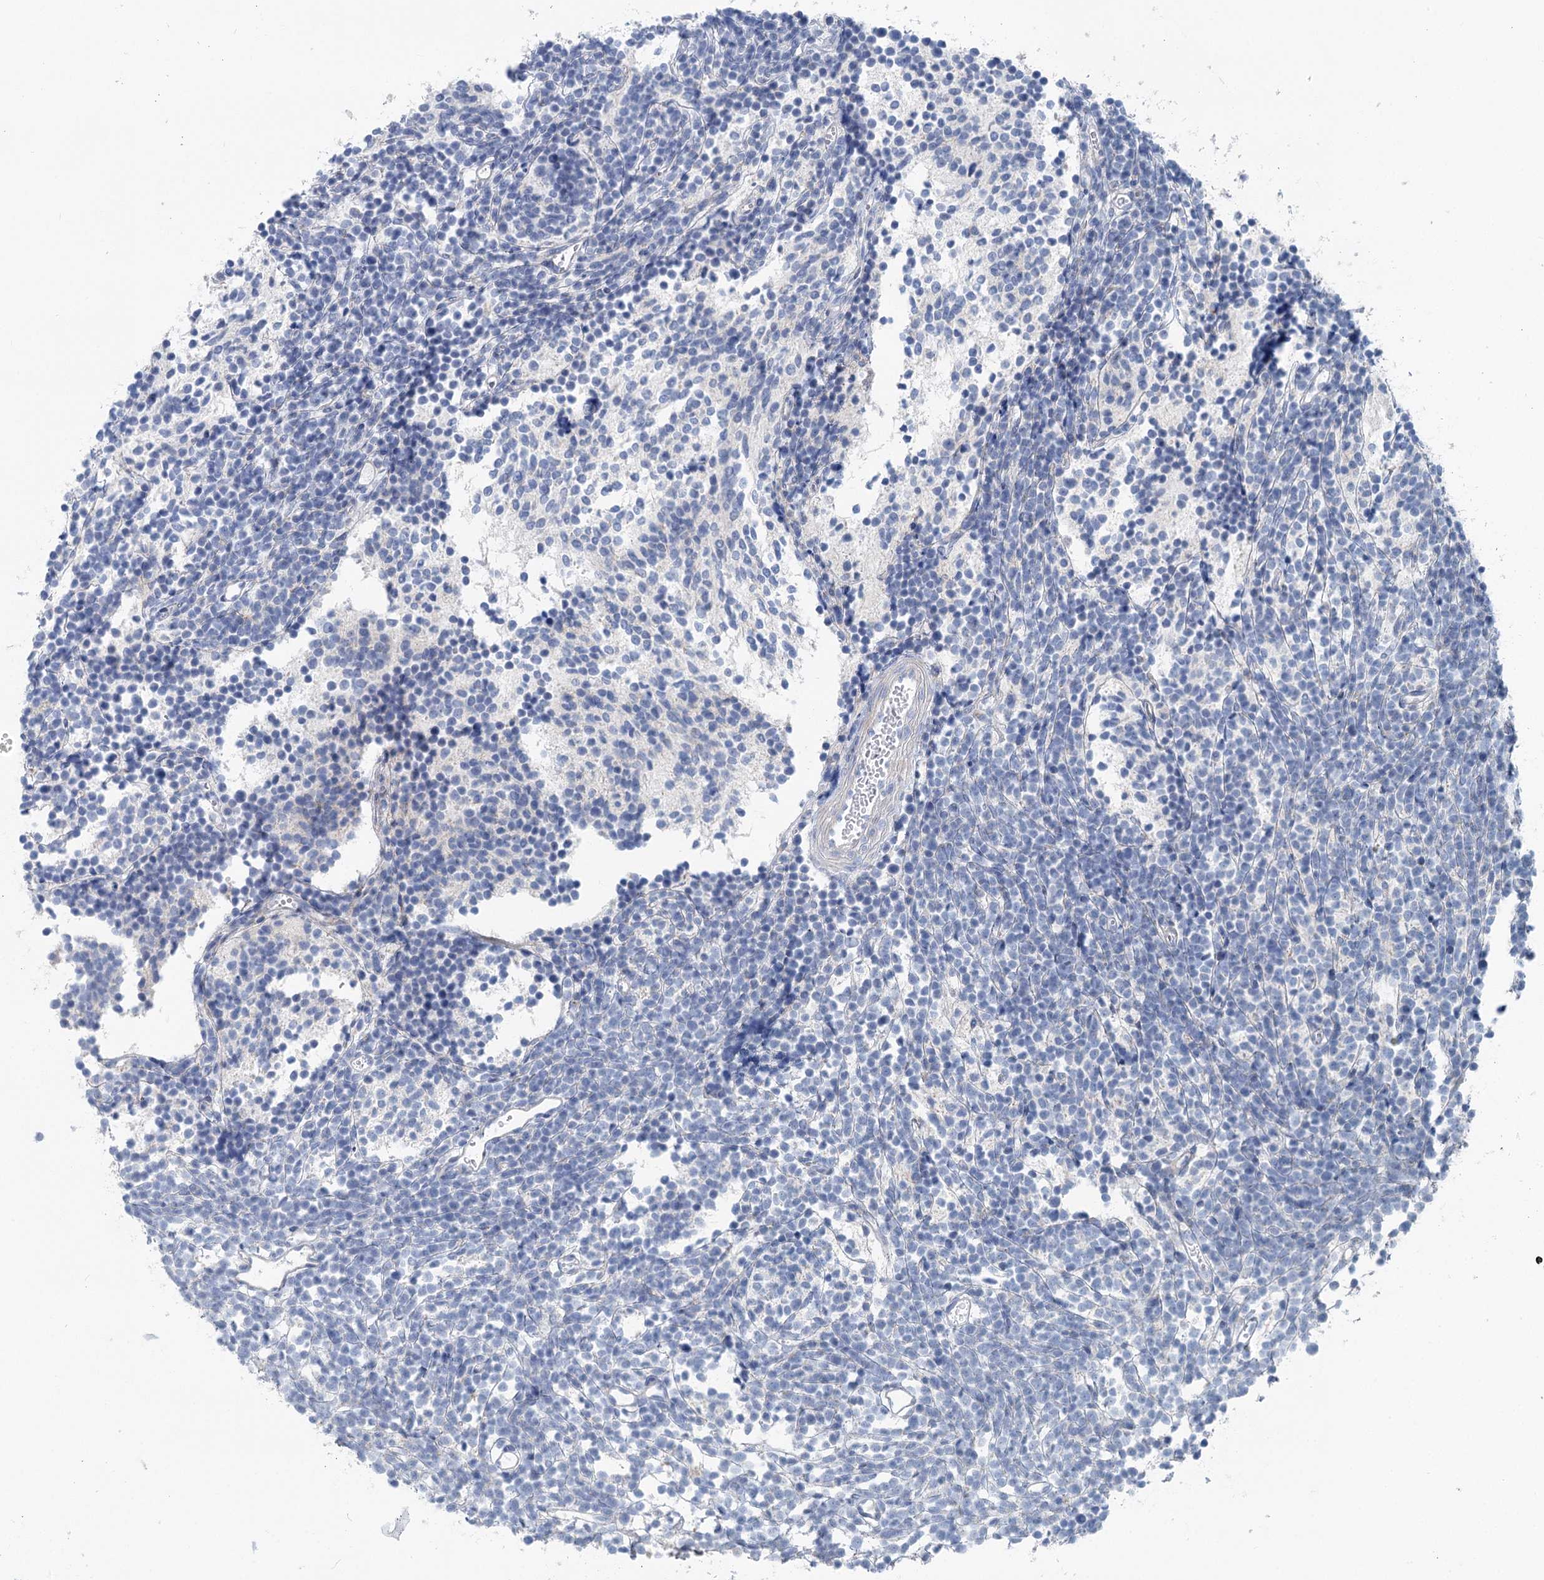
{"staining": {"intensity": "negative", "quantity": "none", "location": "none"}, "tissue": "glioma", "cell_type": "Tumor cells", "image_type": "cancer", "snomed": [{"axis": "morphology", "description": "Glioma, malignant, Low grade"}, {"axis": "topography", "description": "Brain"}], "caption": "A high-resolution histopathology image shows IHC staining of glioma, which reveals no significant positivity in tumor cells.", "gene": "MARK2", "patient": {"sex": "female", "age": 1}}